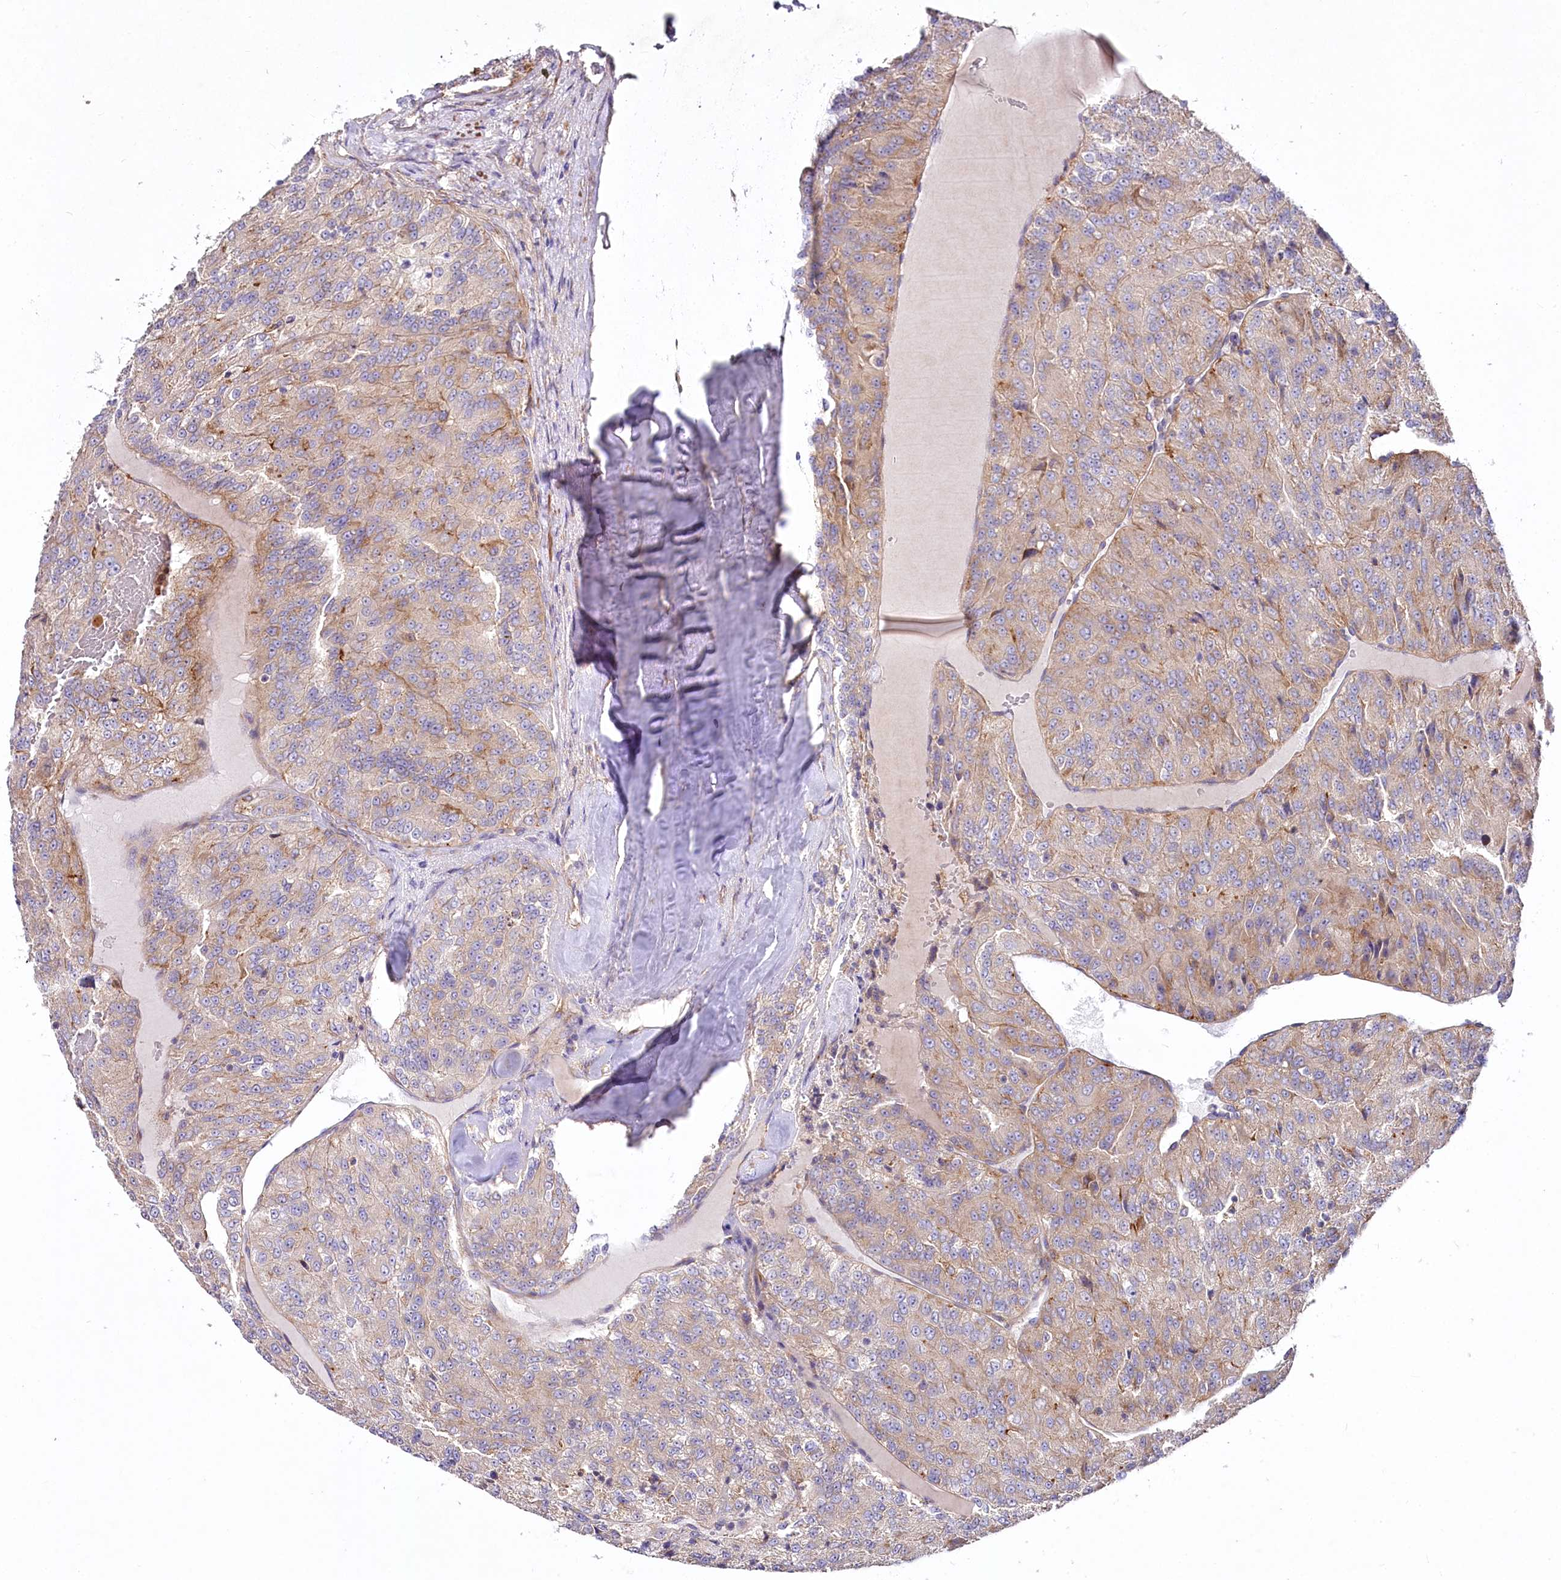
{"staining": {"intensity": "moderate", "quantity": "<25%", "location": "cytoplasmic/membranous"}, "tissue": "renal cancer", "cell_type": "Tumor cells", "image_type": "cancer", "snomed": [{"axis": "morphology", "description": "Adenocarcinoma, NOS"}, {"axis": "topography", "description": "Kidney"}], "caption": "Renal adenocarcinoma was stained to show a protein in brown. There is low levels of moderate cytoplasmic/membranous staining in about <25% of tumor cells.", "gene": "STX6", "patient": {"sex": "female", "age": 63}}